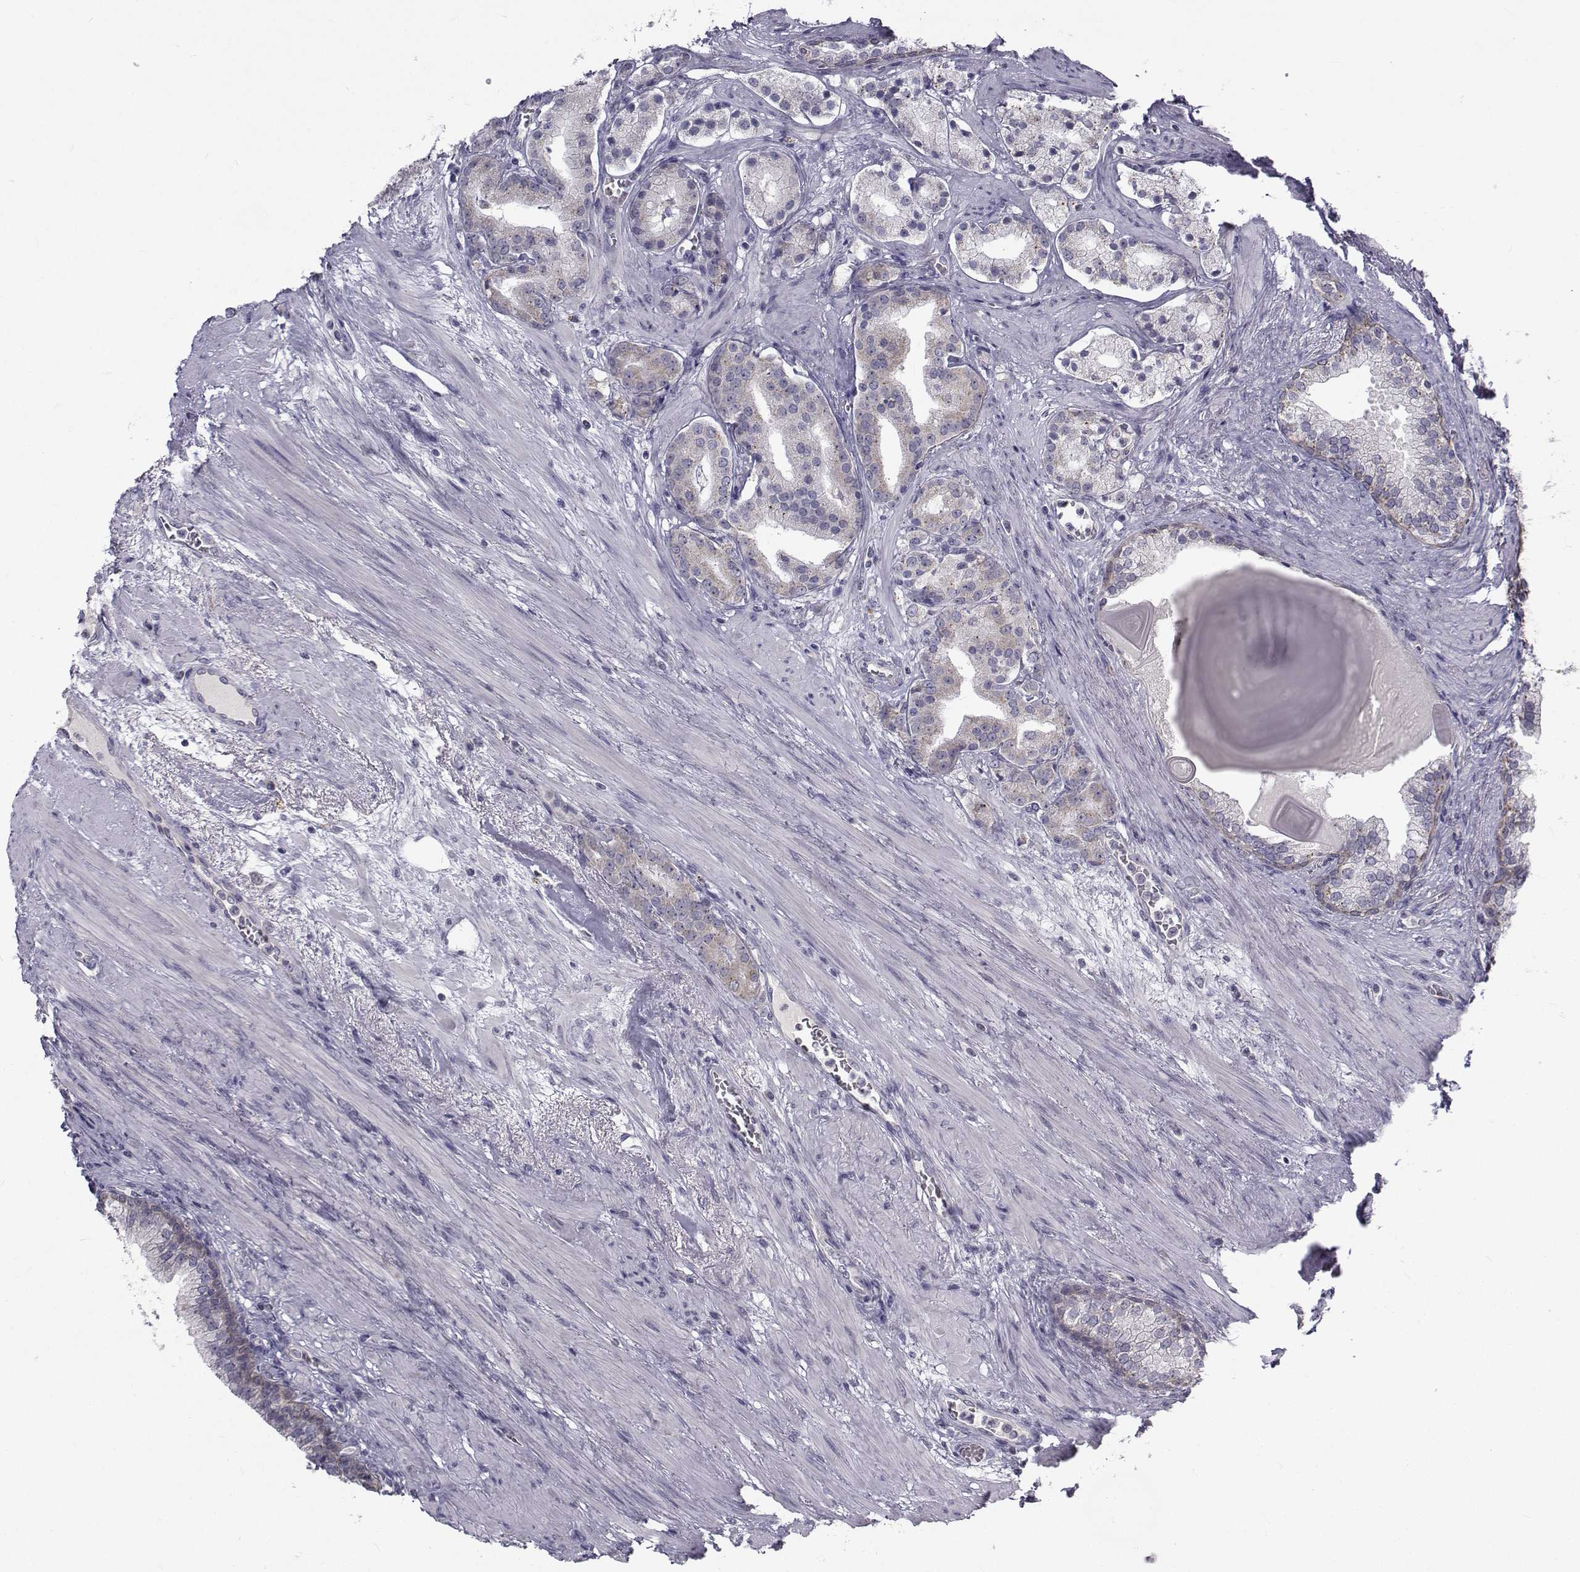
{"staining": {"intensity": "moderate", "quantity": "<25%", "location": "cytoplasmic/membranous"}, "tissue": "prostate cancer", "cell_type": "Tumor cells", "image_type": "cancer", "snomed": [{"axis": "morphology", "description": "Adenocarcinoma, NOS"}, {"axis": "topography", "description": "Prostate"}], "caption": "Immunohistochemistry (IHC) image of neoplastic tissue: prostate adenocarcinoma stained using immunohistochemistry (IHC) shows low levels of moderate protein expression localized specifically in the cytoplasmic/membranous of tumor cells, appearing as a cytoplasmic/membranous brown color.", "gene": "ANGPT1", "patient": {"sex": "male", "age": 69}}